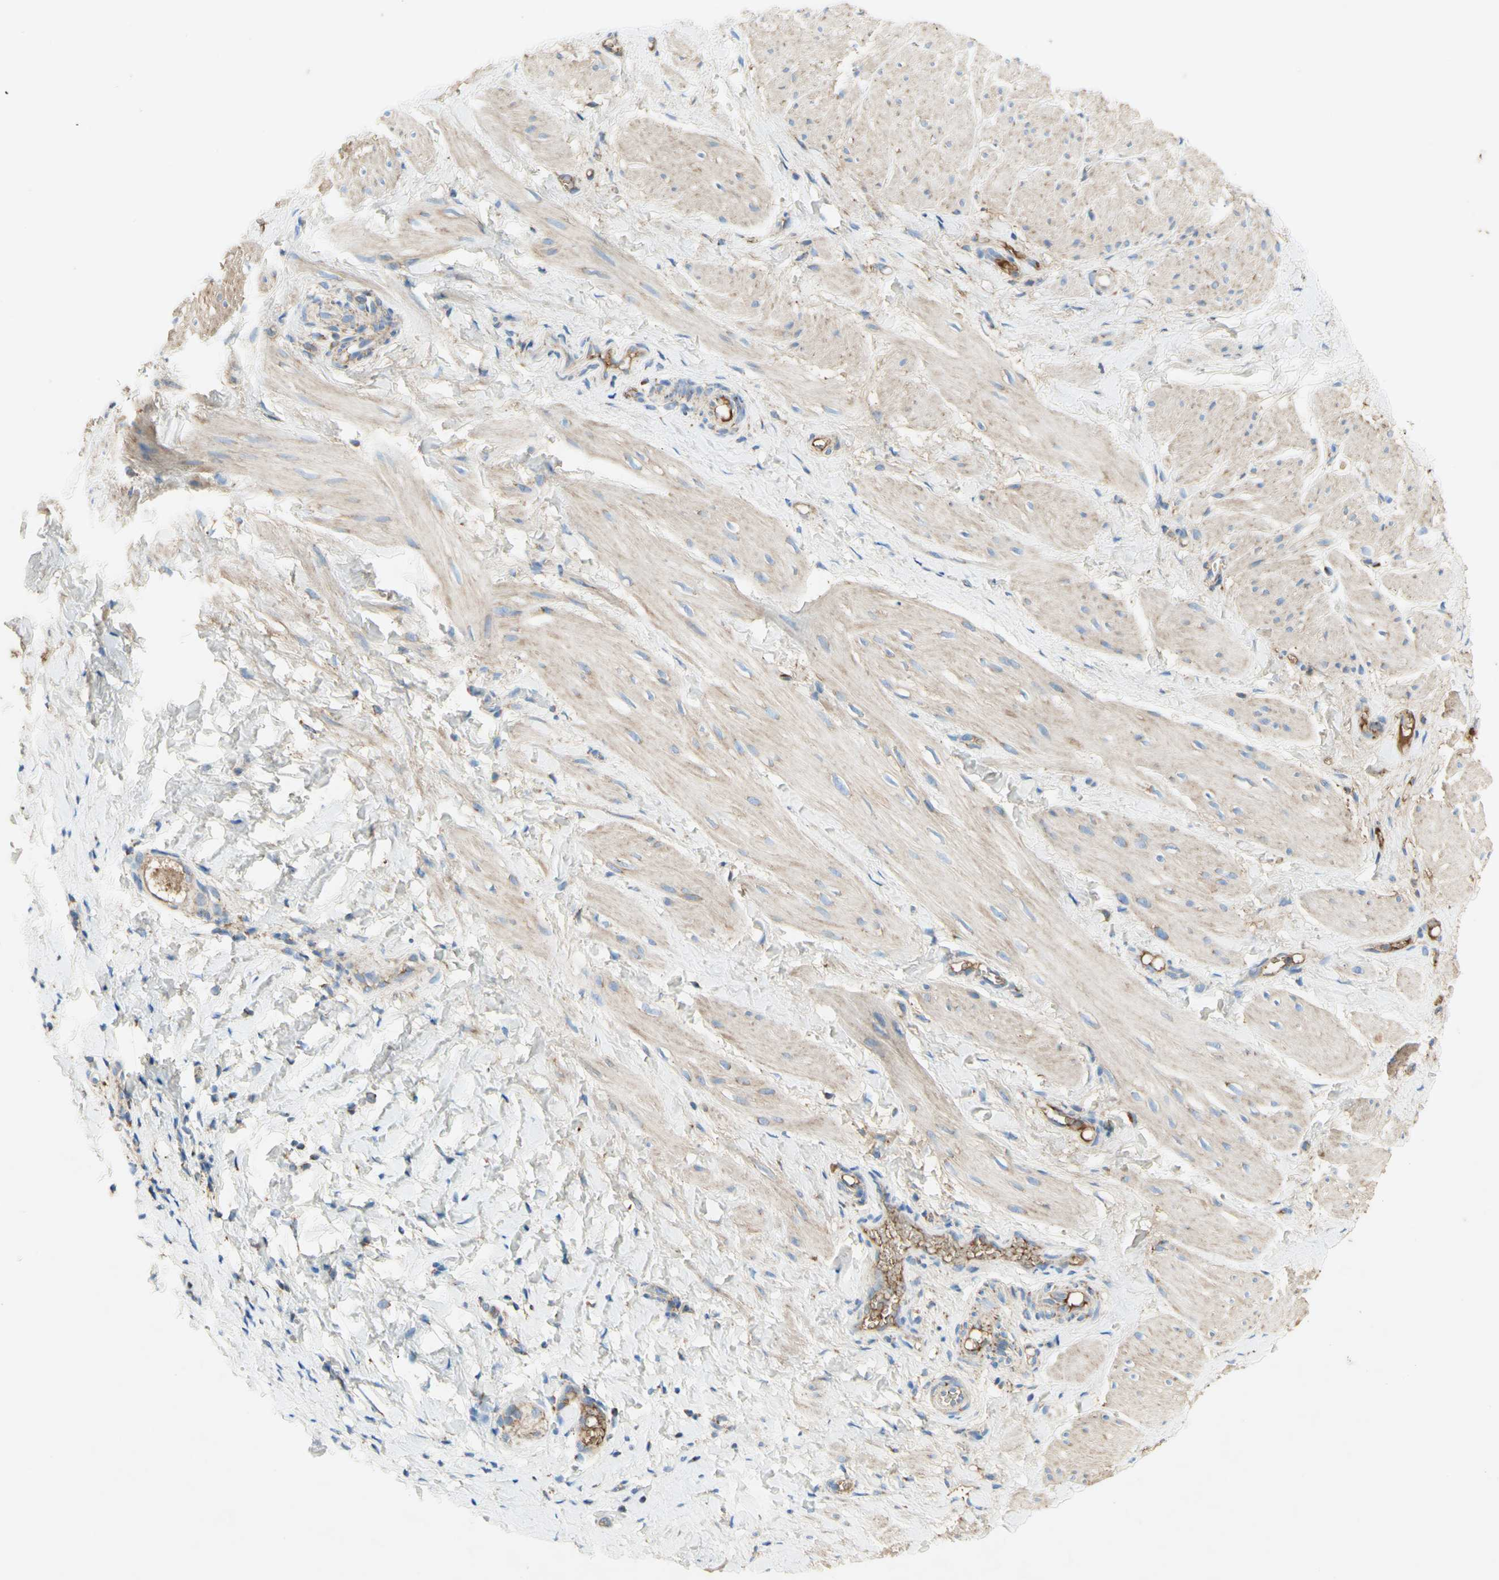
{"staining": {"intensity": "weak", "quantity": ">75%", "location": "cytoplasmic/membranous"}, "tissue": "smooth muscle", "cell_type": "Smooth muscle cells", "image_type": "normal", "snomed": [{"axis": "morphology", "description": "Normal tissue, NOS"}, {"axis": "topography", "description": "Smooth muscle"}], "caption": "This image displays immunohistochemistry (IHC) staining of benign smooth muscle, with low weak cytoplasmic/membranous expression in approximately >75% of smooth muscle cells.", "gene": "SDHB", "patient": {"sex": "male", "age": 16}}